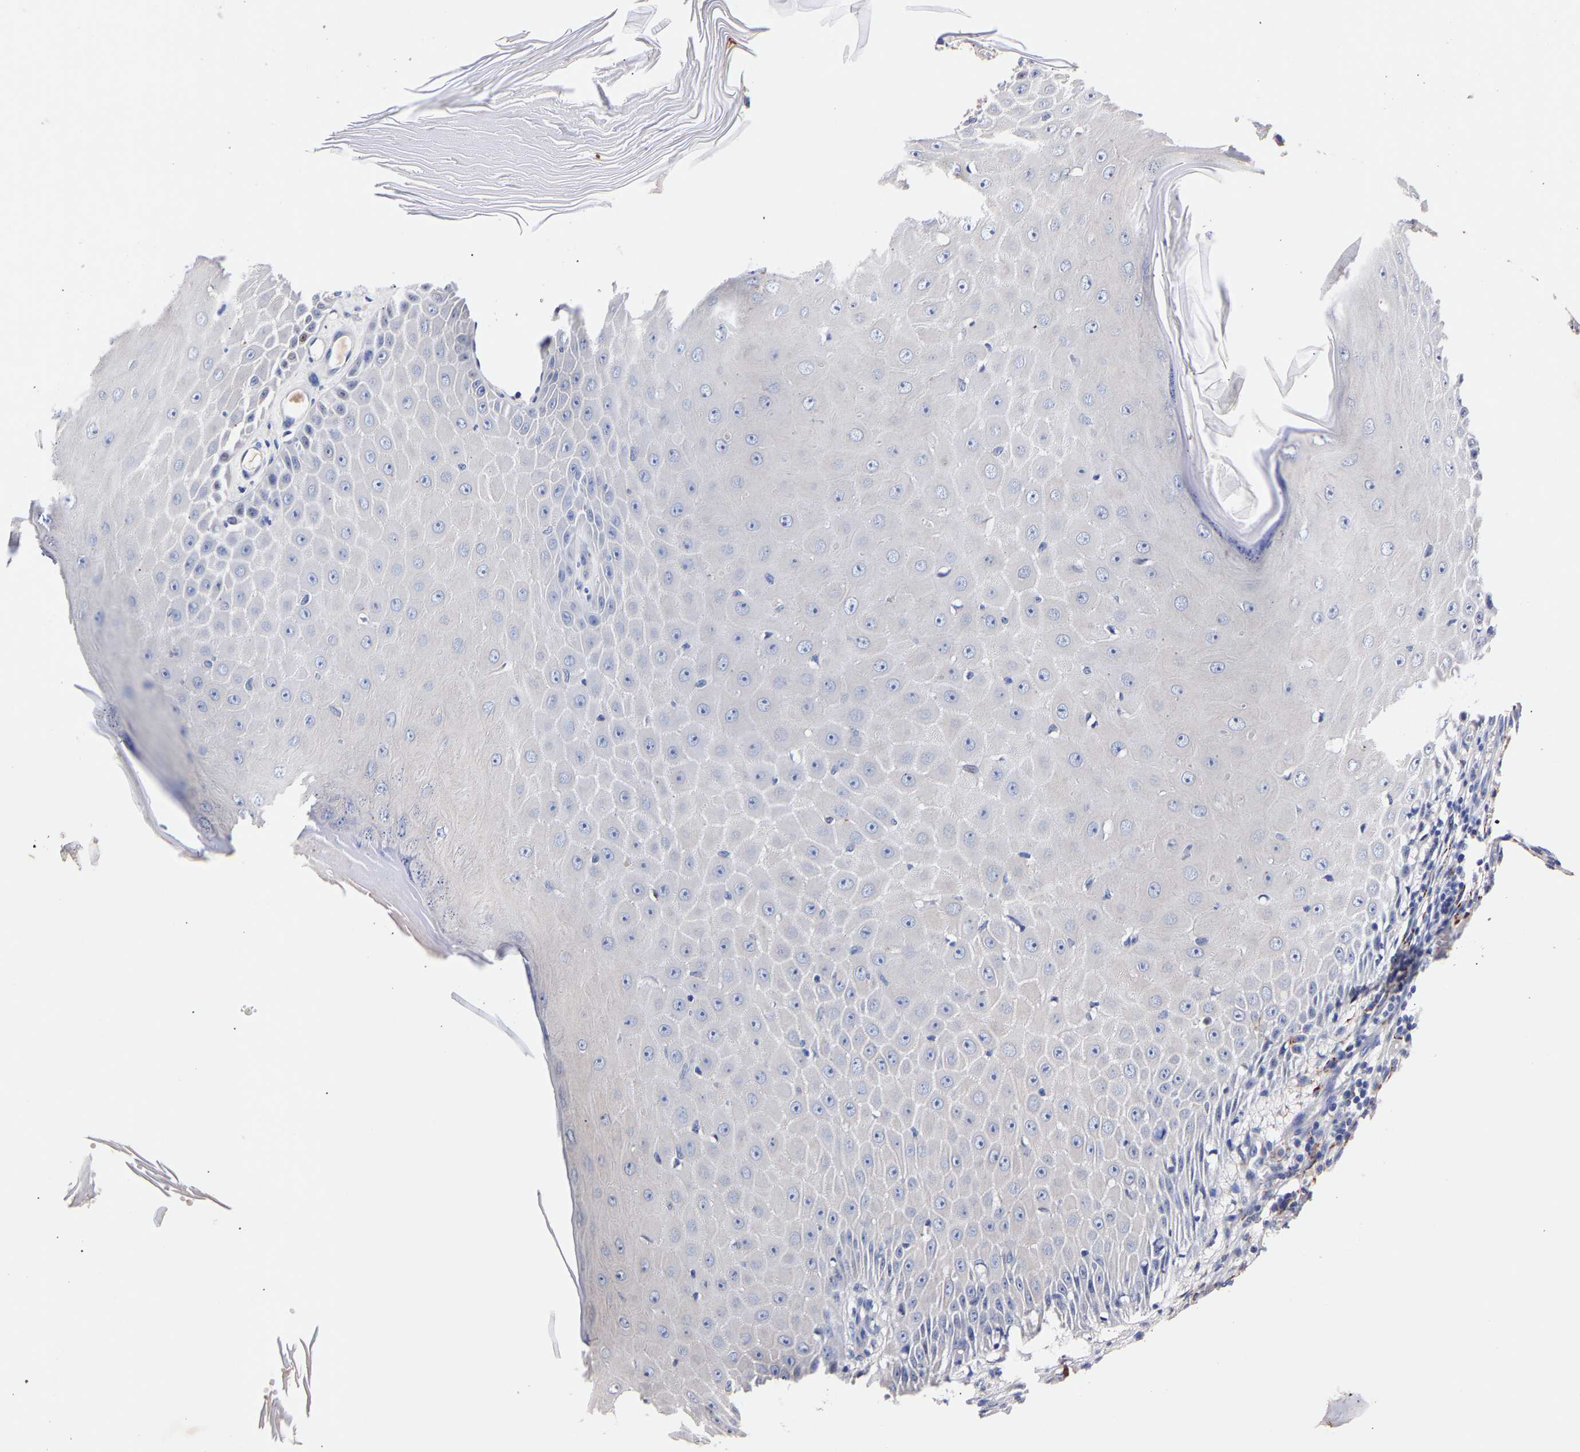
{"staining": {"intensity": "negative", "quantity": "none", "location": "none"}, "tissue": "skin cancer", "cell_type": "Tumor cells", "image_type": "cancer", "snomed": [{"axis": "morphology", "description": "Squamous cell carcinoma, NOS"}, {"axis": "topography", "description": "Skin"}], "caption": "IHC photomicrograph of human skin cancer stained for a protein (brown), which shows no expression in tumor cells.", "gene": "SEM1", "patient": {"sex": "female", "age": 73}}